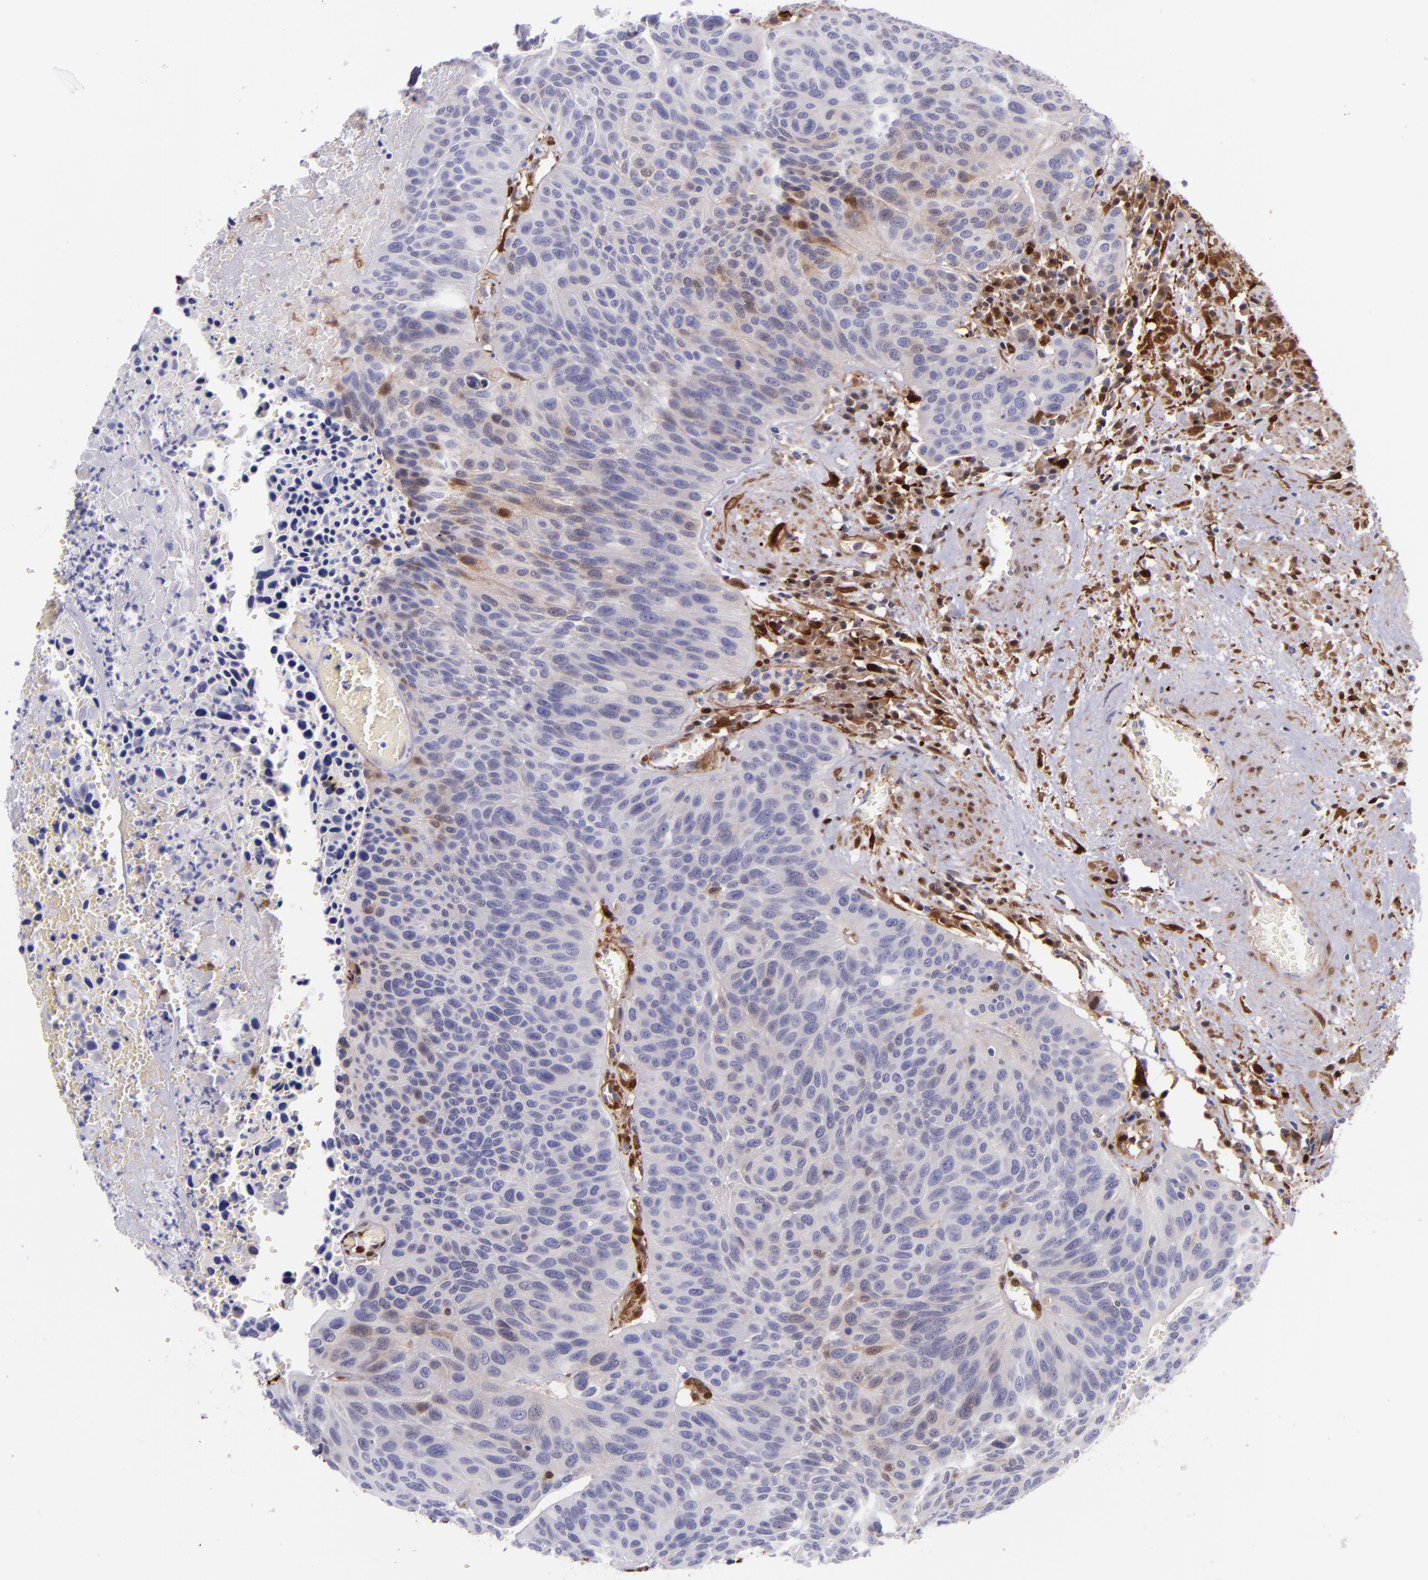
{"staining": {"intensity": "negative", "quantity": "none", "location": "none"}, "tissue": "urothelial cancer", "cell_type": "Tumor cells", "image_type": "cancer", "snomed": [{"axis": "morphology", "description": "Urothelial carcinoma, High grade"}, {"axis": "topography", "description": "Urinary bladder"}], "caption": "A high-resolution image shows immunohistochemistry (IHC) staining of urothelial carcinoma (high-grade), which reveals no significant expression in tumor cells.", "gene": "LGALS1", "patient": {"sex": "male", "age": 66}}